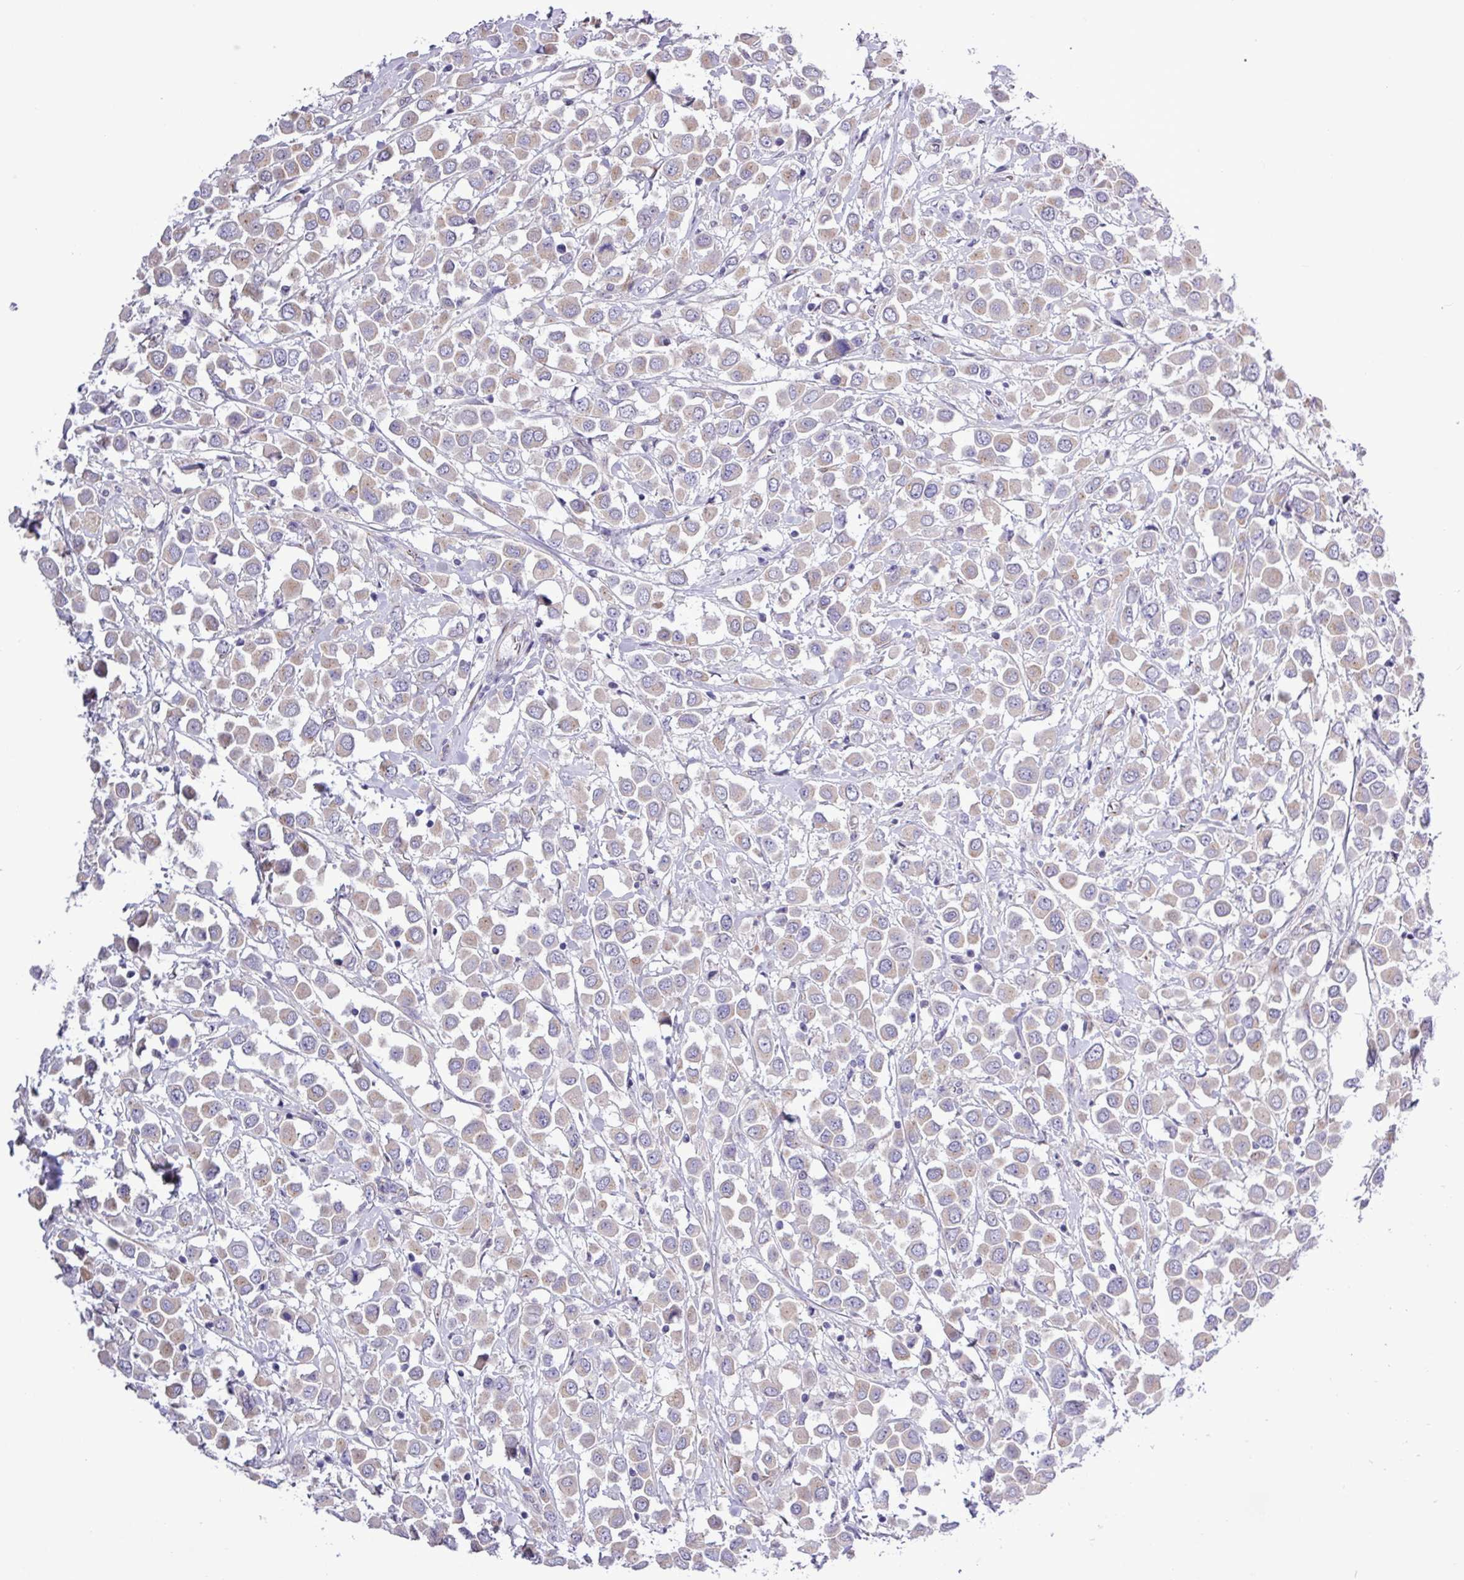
{"staining": {"intensity": "weak", "quantity": "25%-75%", "location": "cytoplasmic/membranous"}, "tissue": "breast cancer", "cell_type": "Tumor cells", "image_type": "cancer", "snomed": [{"axis": "morphology", "description": "Duct carcinoma"}, {"axis": "topography", "description": "Breast"}], "caption": "A low amount of weak cytoplasmic/membranous staining is present in about 25%-75% of tumor cells in breast intraductal carcinoma tissue. The staining was performed using DAB (3,3'-diaminobenzidine), with brown indicating positive protein expression. Nuclei are stained blue with hematoxylin.", "gene": "SPINK8", "patient": {"sex": "female", "age": 61}}